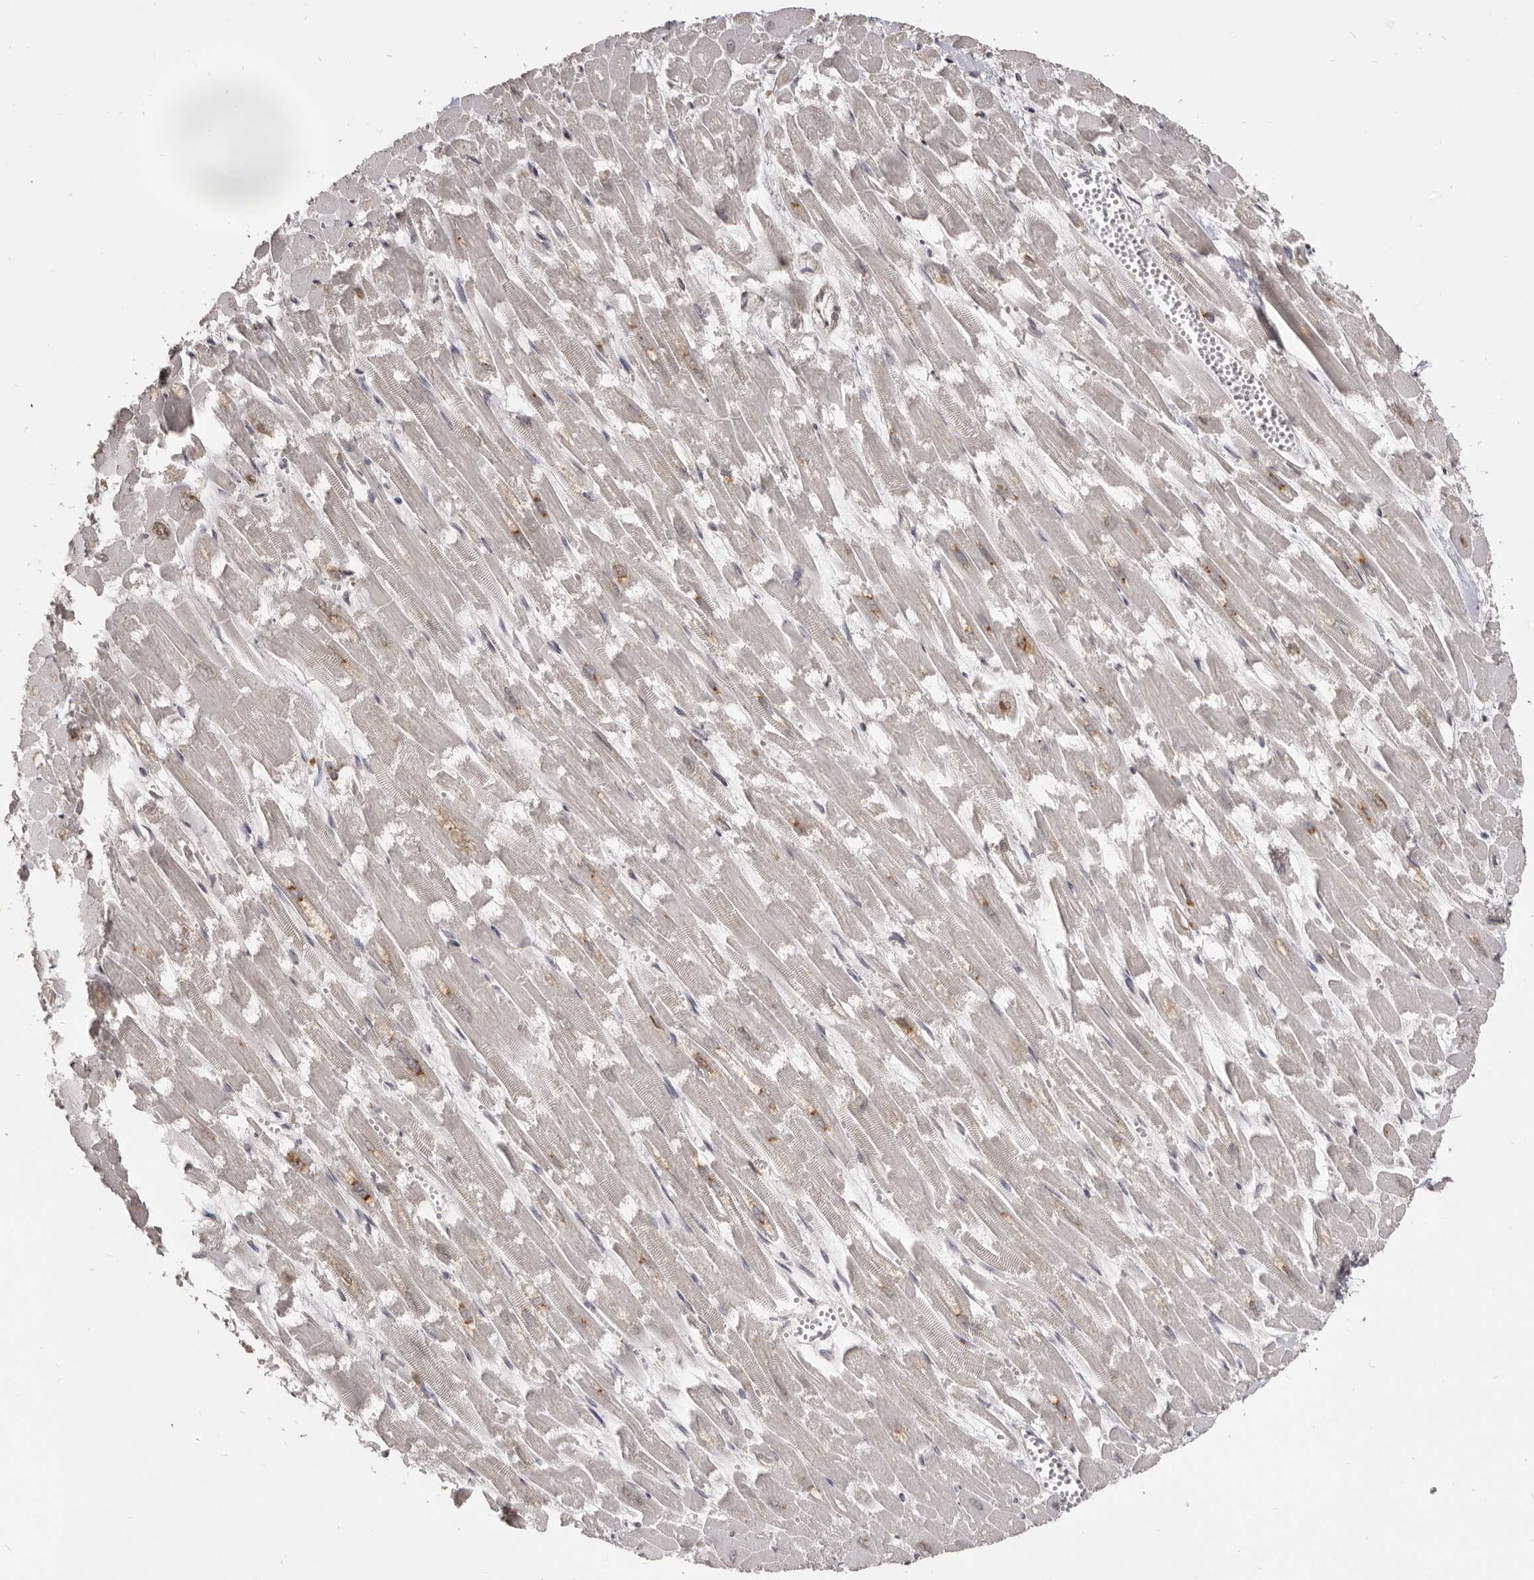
{"staining": {"intensity": "moderate", "quantity": "<25%", "location": "cytoplasmic/membranous"}, "tissue": "heart muscle", "cell_type": "Cardiomyocytes", "image_type": "normal", "snomed": [{"axis": "morphology", "description": "Normal tissue, NOS"}, {"axis": "topography", "description": "Heart"}], "caption": "This is an image of IHC staining of benign heart muscle, which shows moderate positivity in the cytoplasmic/membranous of cardiomyocytes.", "gene": "THUMPD1", "patient": {"sex": "male", "age": 54}}